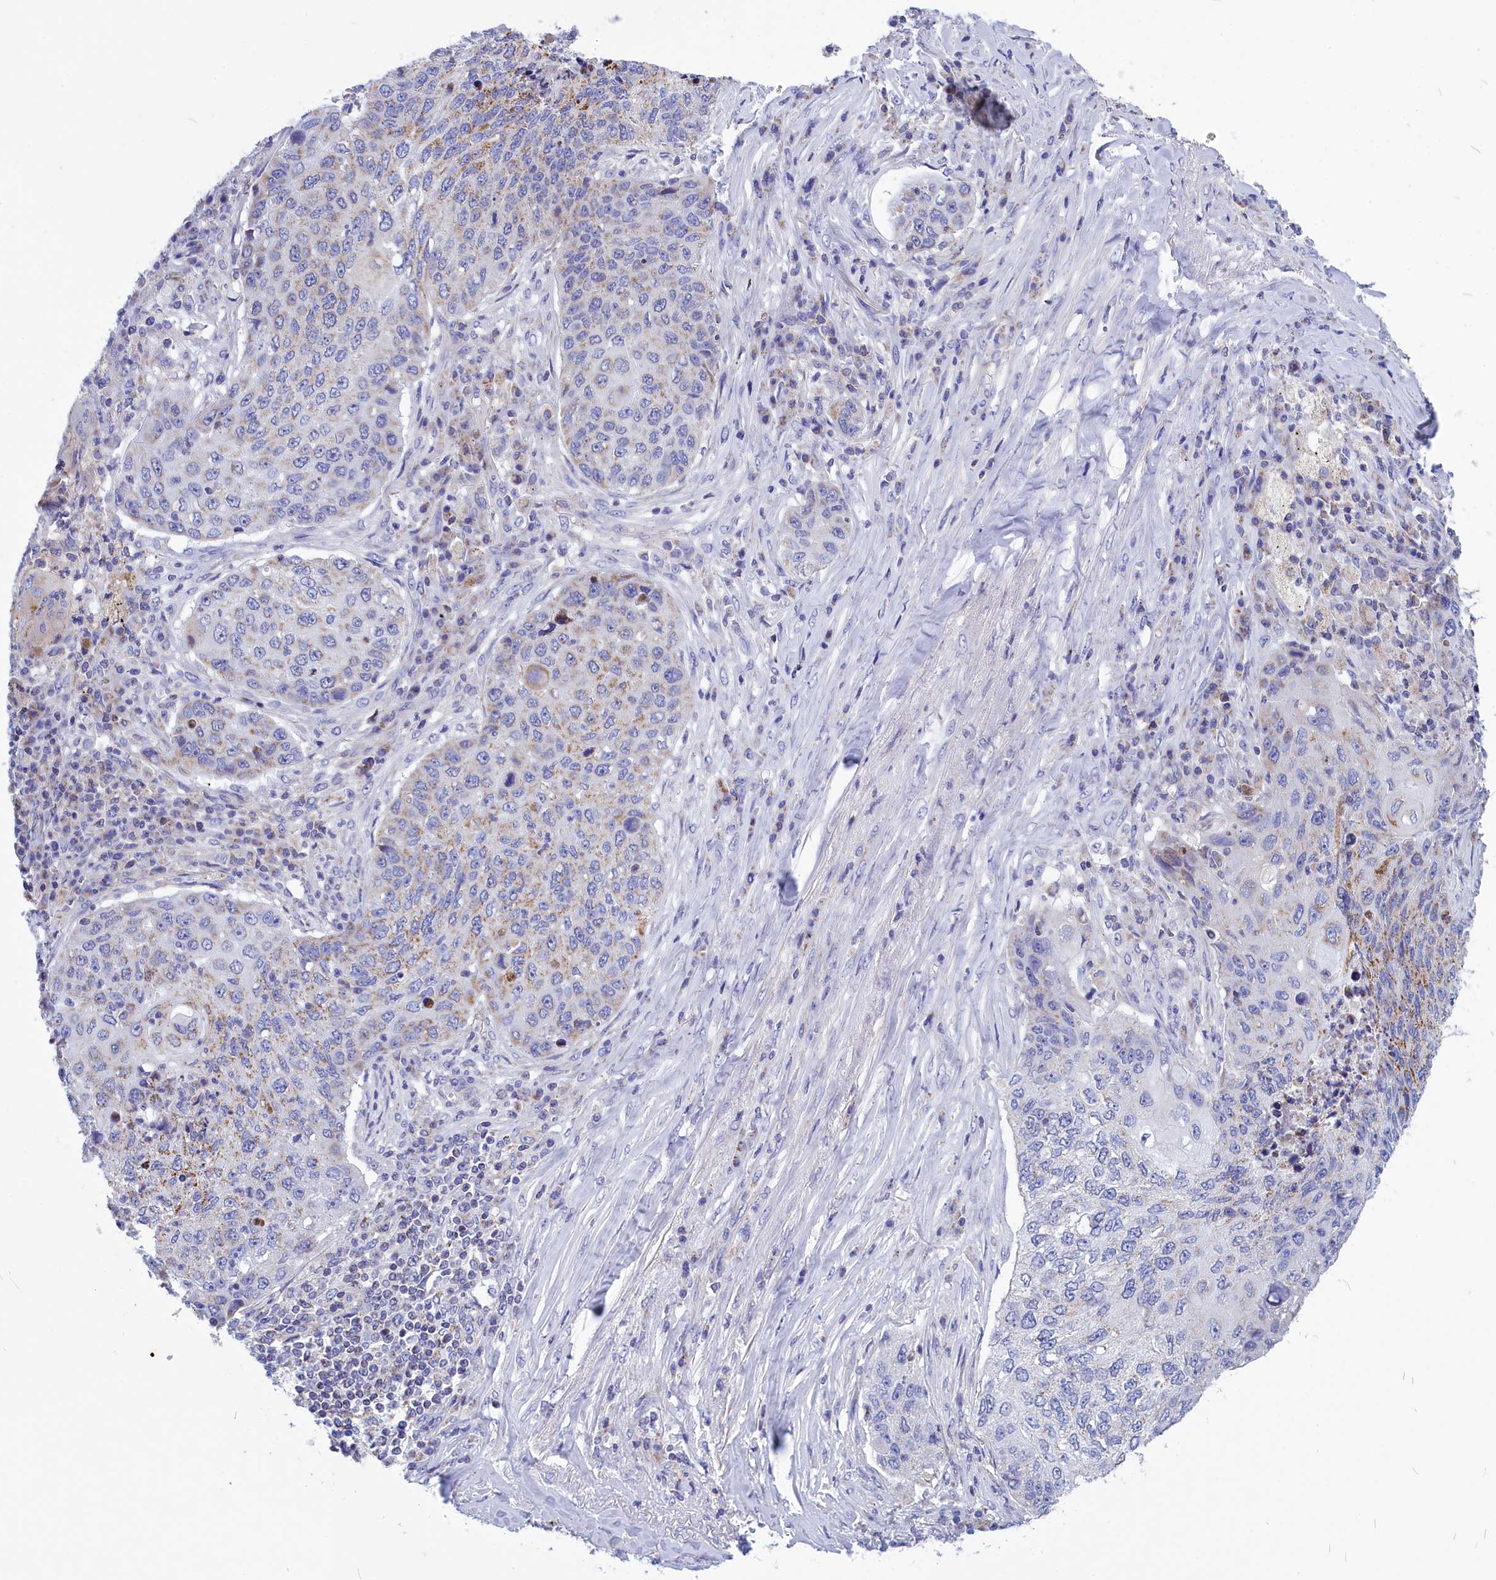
{"staining": {"intensity": "moderate", "quantity": "<25%", "location": "cytoplasmic/membranous"}, "tissue": "lung cancer", "cell_type": "Tumor cells", "image_type": "cancer", "snomed": [{"axis": "morphology", "description": "Squamous cell carcinoma, NOS"}, {"axis": "topography", "description": "Lung"}], "caption": "Protein expression by immunohistochemistry (IHC) shows moderate cytoplasmic/membranous expression in approximately <25% of tumor cells in squamous cell carcinoma (lung).", "gene": "CCRL2", "patient": {"sex": "female", "age": 63}}